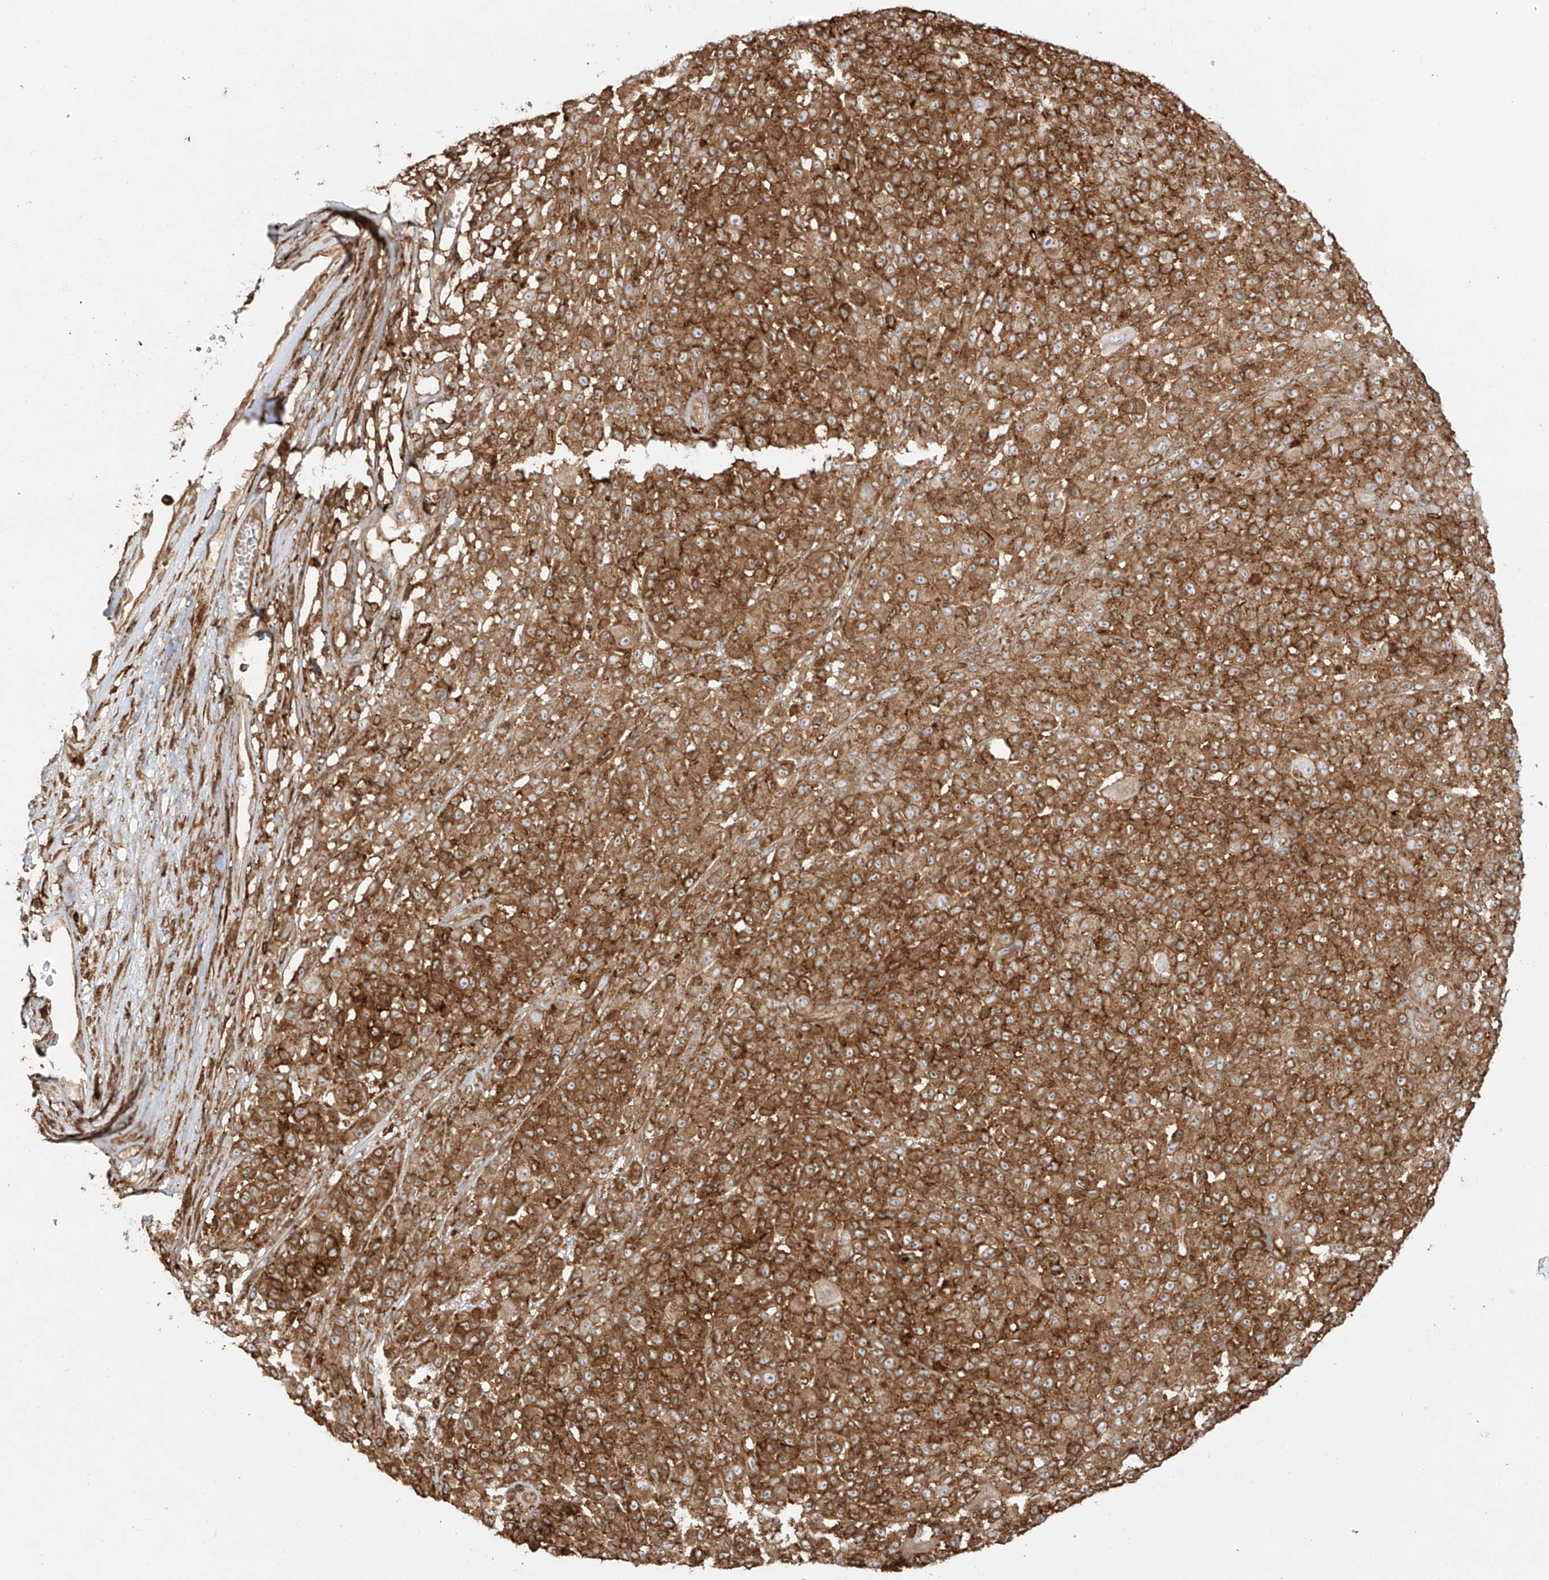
{"staining": {"intensity": "strong", "quantity": ">75%", "location": "cytoplasmic/membranous"}, "tissue": "melanoma", "cell_type": "Tumor cells", "image_type": "cancer", "snomed": [{"axis": "morphology", "description": "Malignant melanoma, NOS"}, {"axis": "topography", "description": "Skin"}], "caption": "The immunohistochemical stain highlights strong cytoplasmic/membranous staining in tumor cells of melanoma tissue. (DAB IHC, brown staining for protein, blue staining for nuclei).", "gene": "SNX9", "patient": {"sex": "female", "age": 94}}